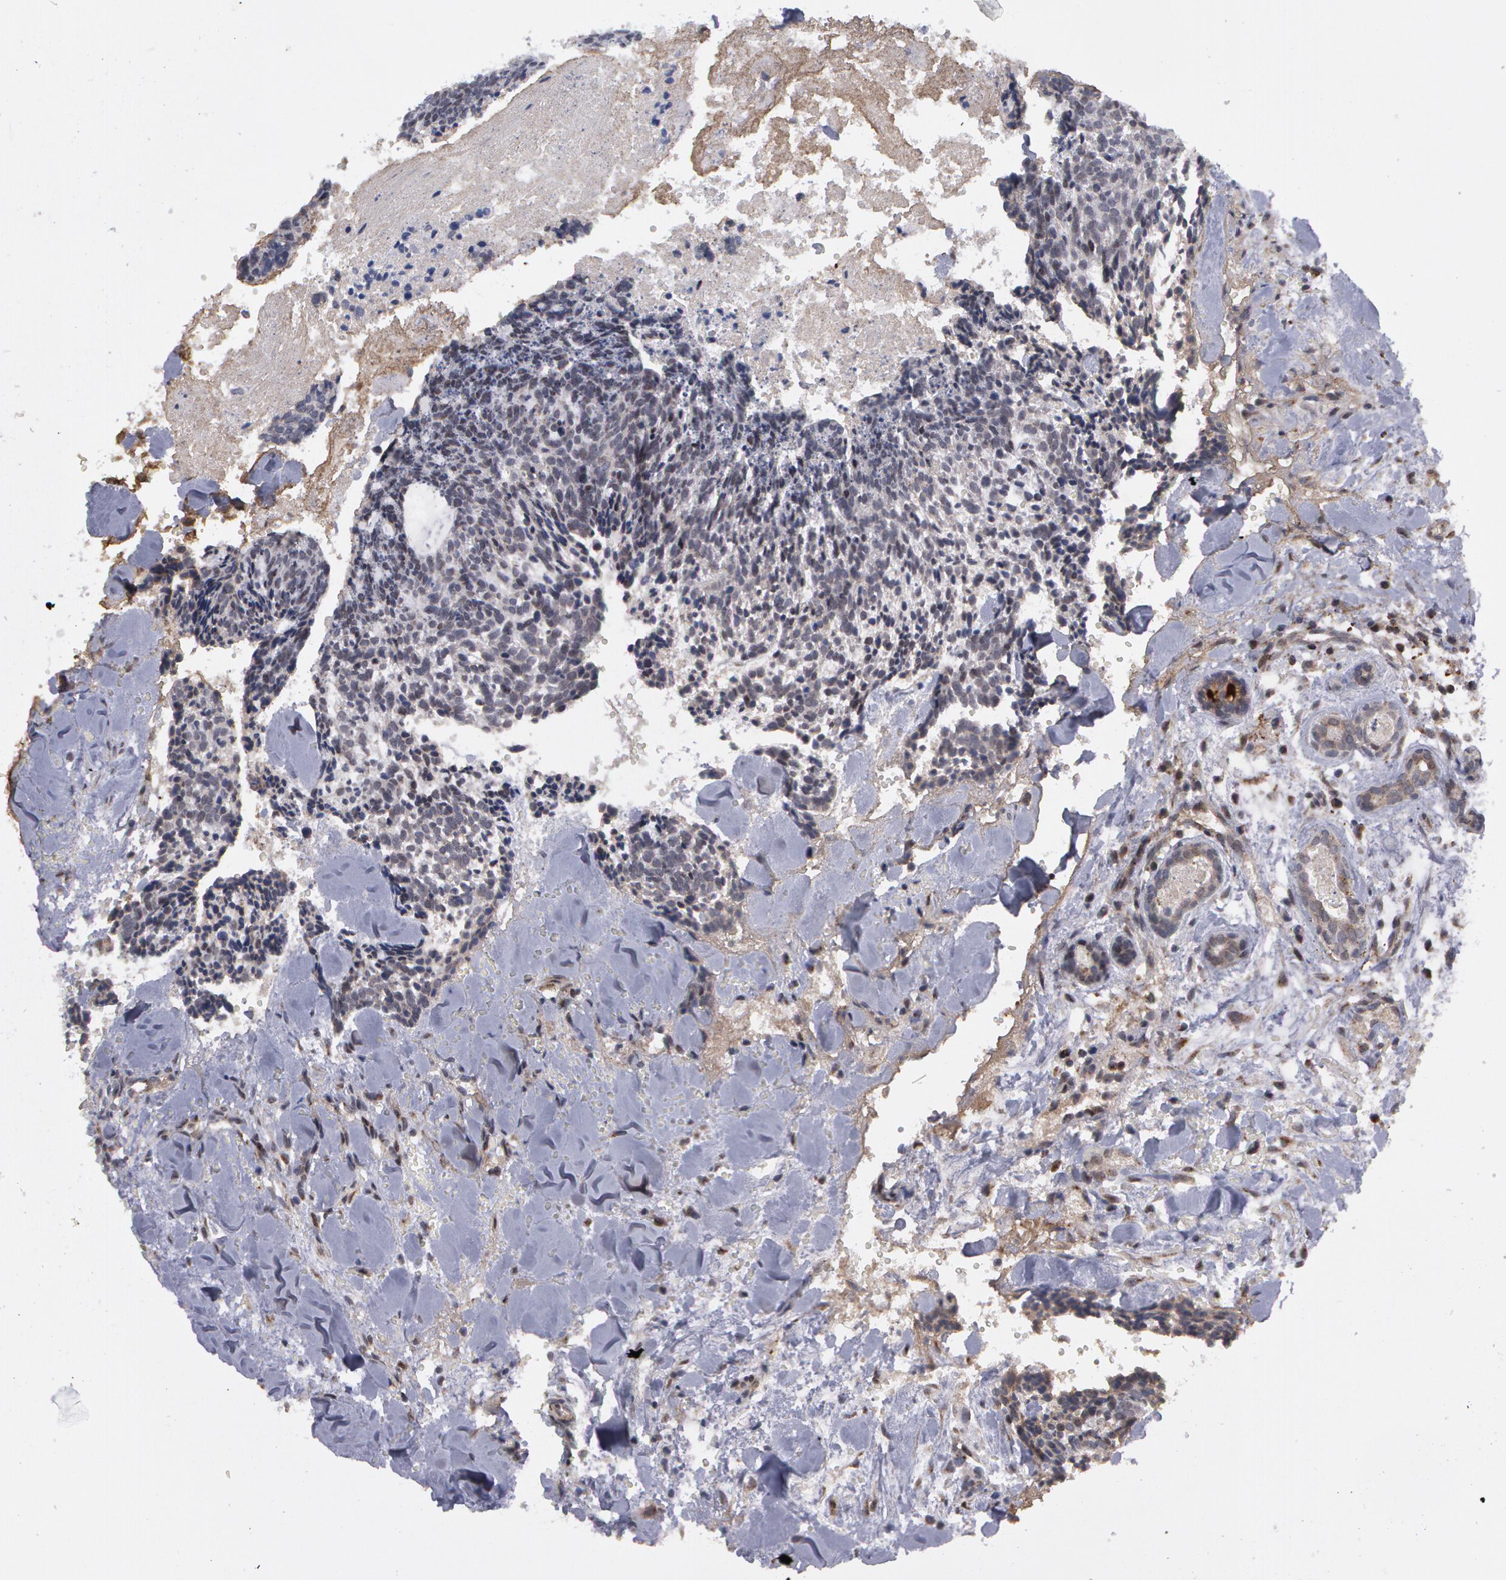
{"staining": {"intensity": "negative", "quantity": "none", "location": "none"}, "tissue": "head and neck cancer", "cell_type": "Tumor cells", "image_type": "cancer", "snomed": [{"axis": "morphology", "description": "Squamous cell carcinoma, NOS"}, {"axis": "topography", "description": "Salivary gland"}, {"axis": "topography", "description": "Head-Neck"}], "caption": "Immunohistochemistry (IHC) of human squamous cell carcinoma (head and neck) shows no expression in tumor cells.", "gene": "STX5", "patient": {"sex": "male", "age": 70}}